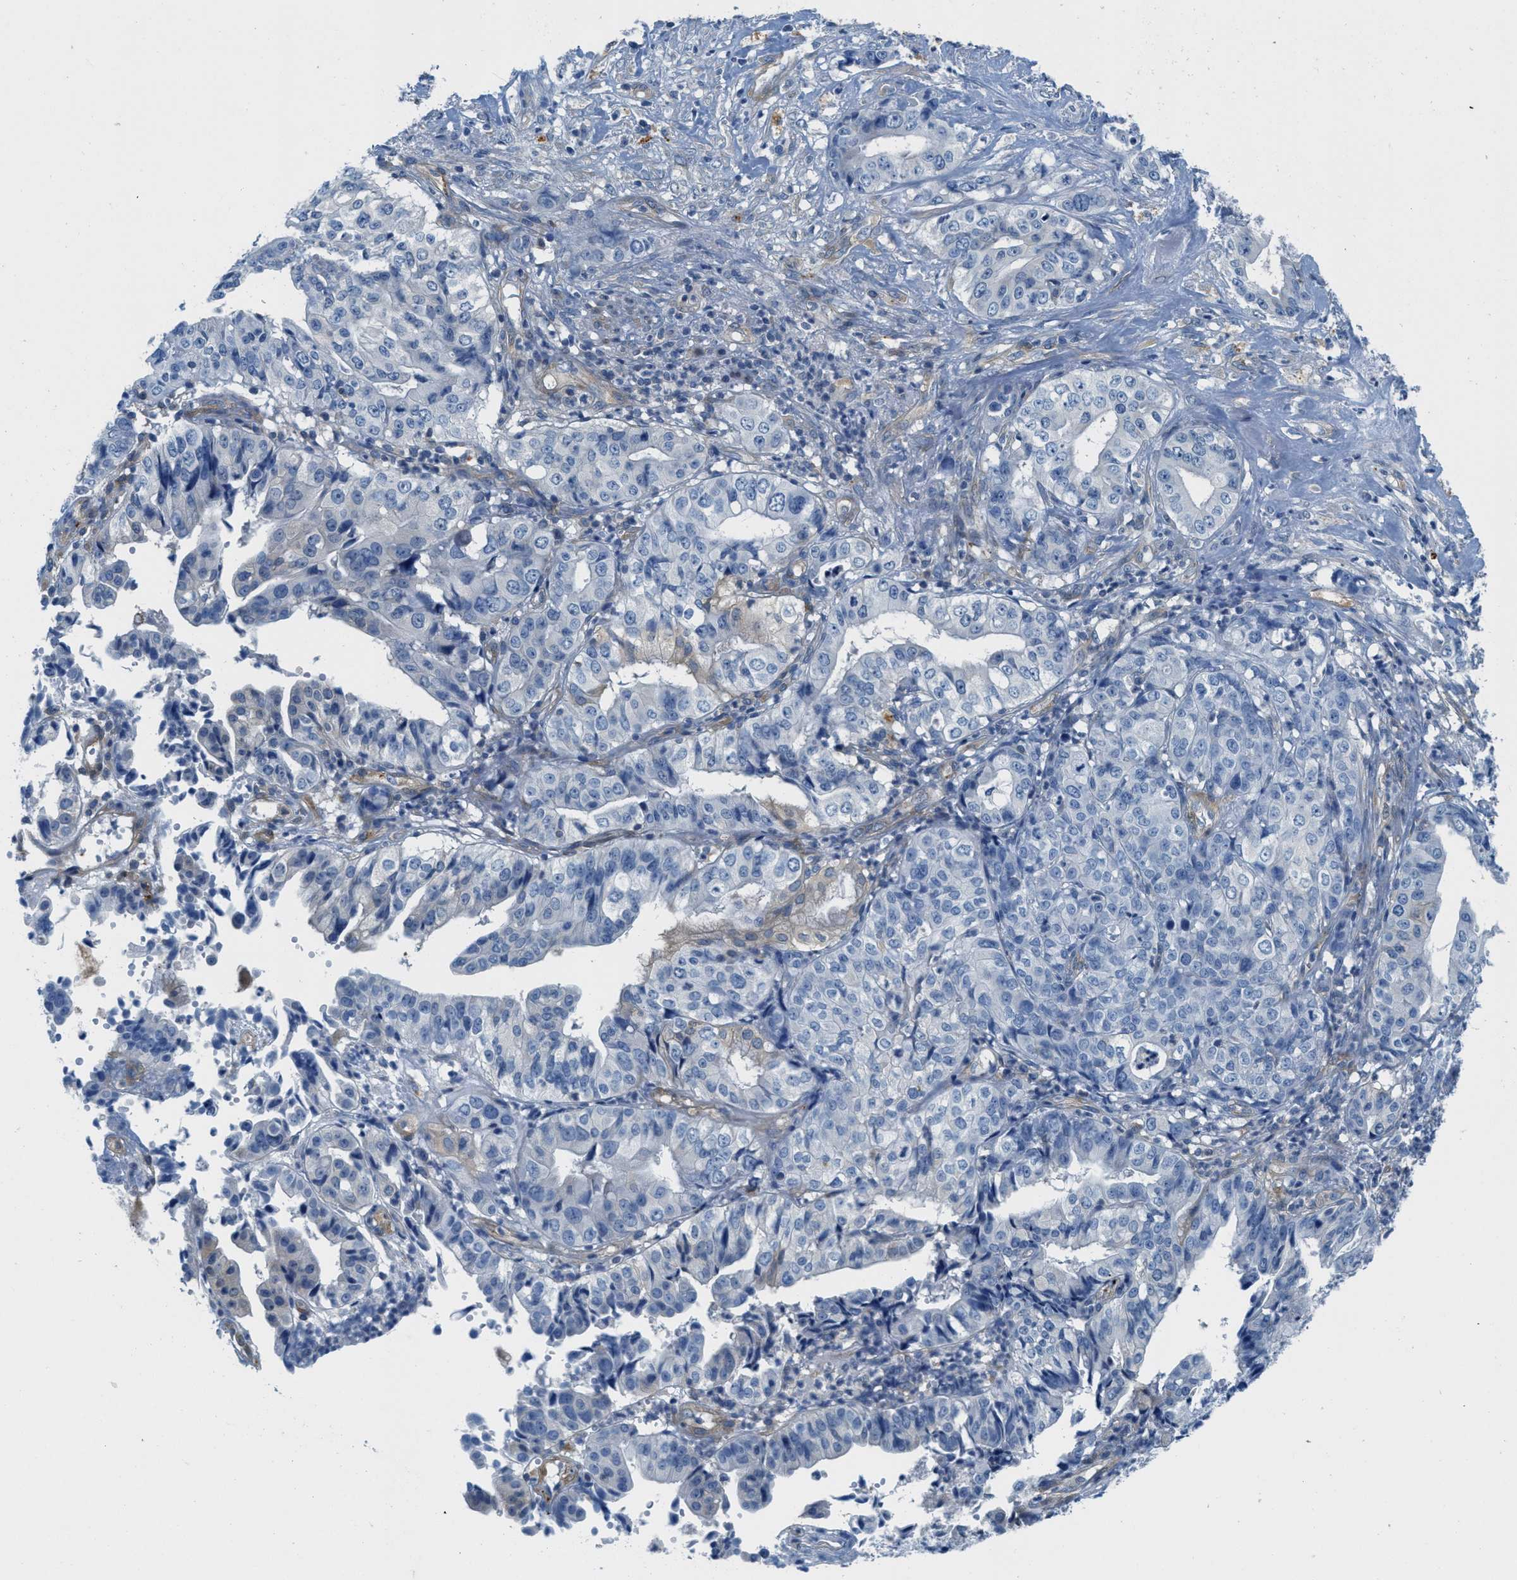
{"staining": {"intensity": "weak", "quantity": "<25%", "location": "cytoplasmic/membranous"}, "tissue": "liver cancer", "cell_type": "Tumor cells", "image_type": "cancer", "snomed": [{"axis": "morphology", "description": "Cholangiocarcinoma"}, {"axis": "topography", "description": "Liver"}], "caption": "Immunohistochemistry image of neoplastic tissue: human liver cancer (cholangiocarcinoma) stained with DAB shows no significant protein expression in tumor cells.", "gene": "MAPRE2", "patient": {"sex": "female", "age": 61}}